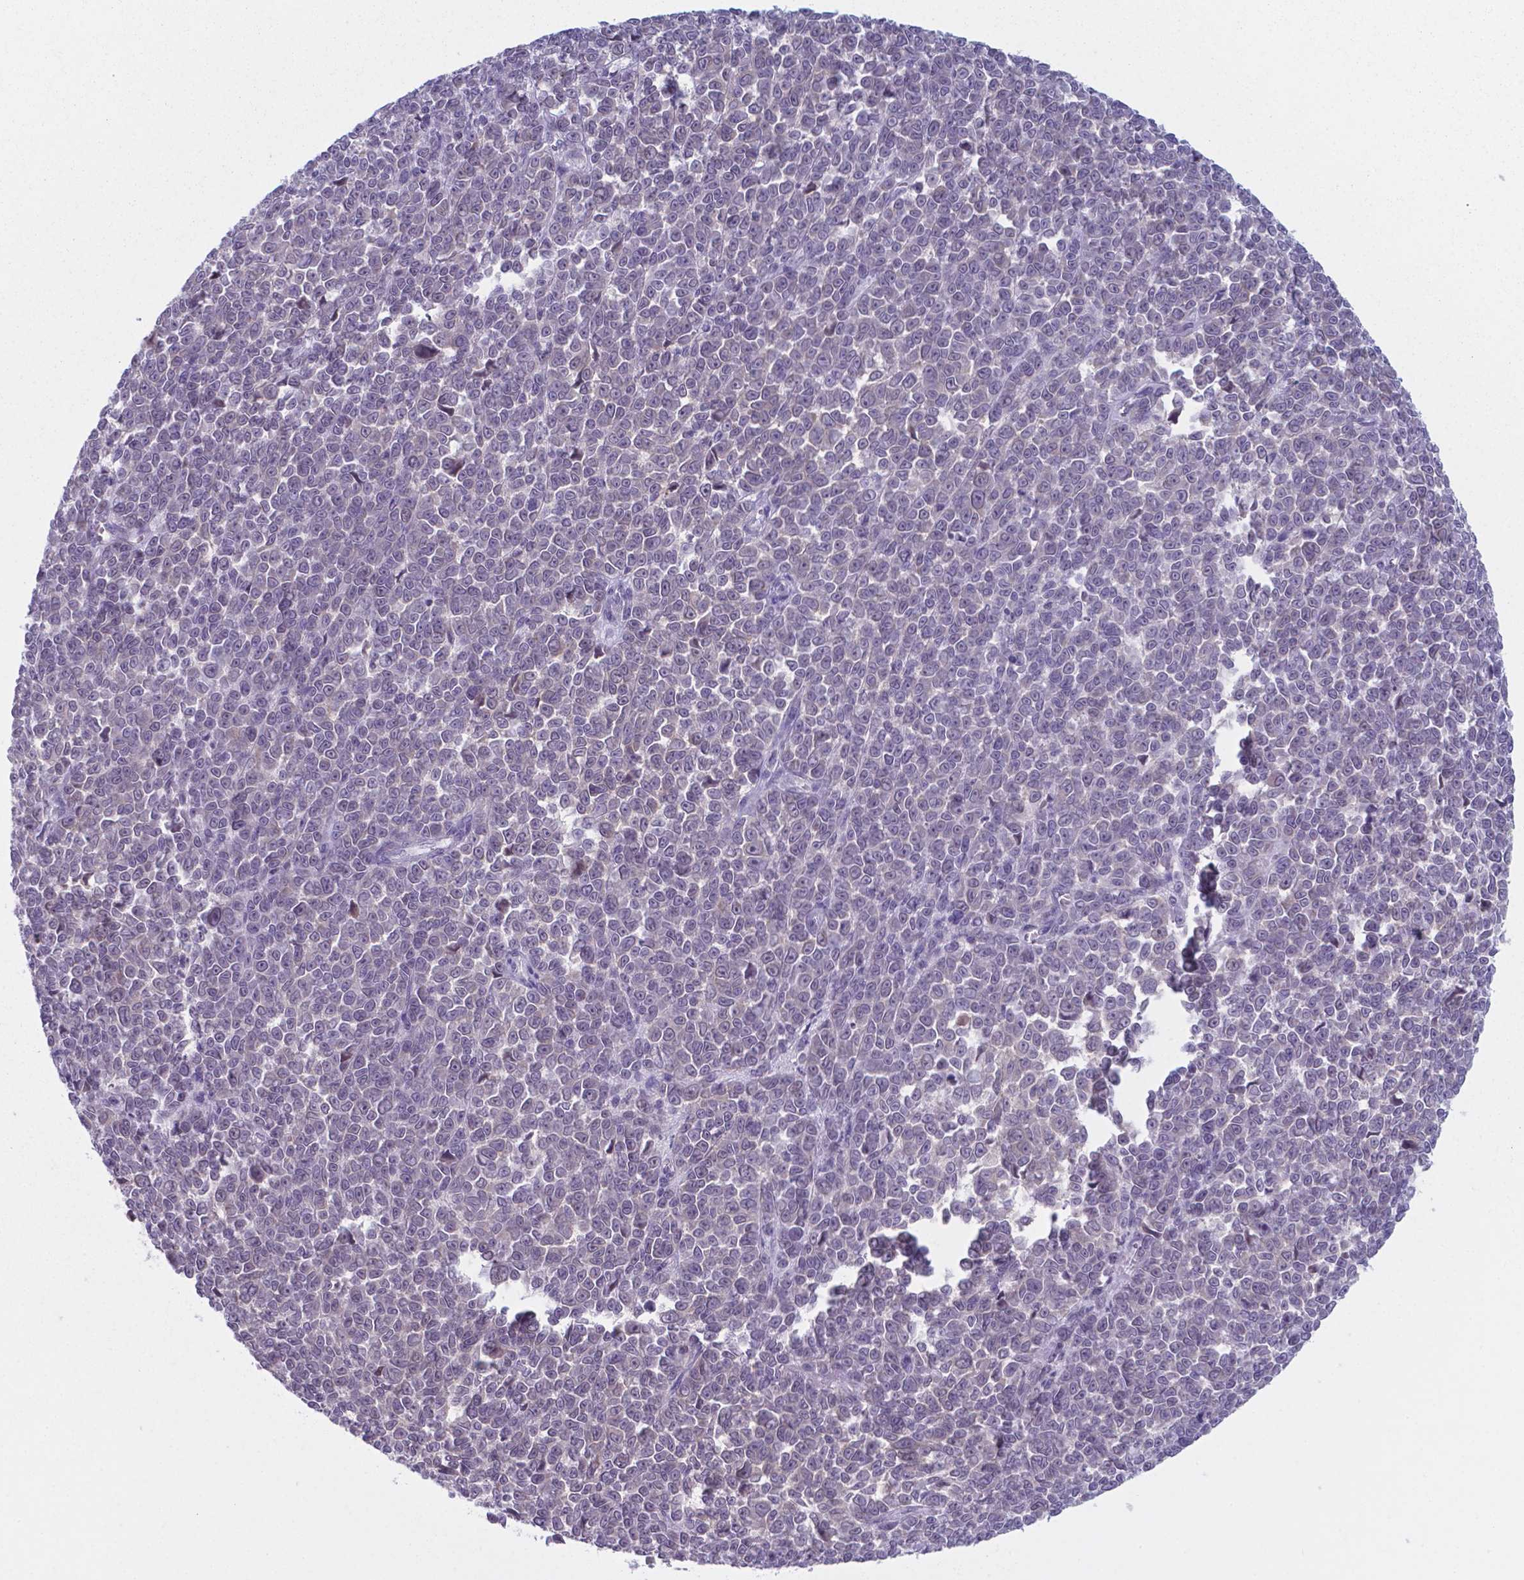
{"staining": {"intensity": "weak", "quantity": "<25%", "location": "nuclear"}, "tissue": "melanoma", "cell_type": "Tumor cells", "image_type": "cancer", "snomed": [{"axis": "morphology", "description": "Malignant melanoma, NOS"}, {"axis": "topography", "description": "Skin"}], "caption": "IHC micrograph of neoplastic tissue: melanoma stained with DAB demonstrates no significant protein staining in tumor cells.", "gene": "AP5B1", "patient": {"sex": "female", "age": 95}}